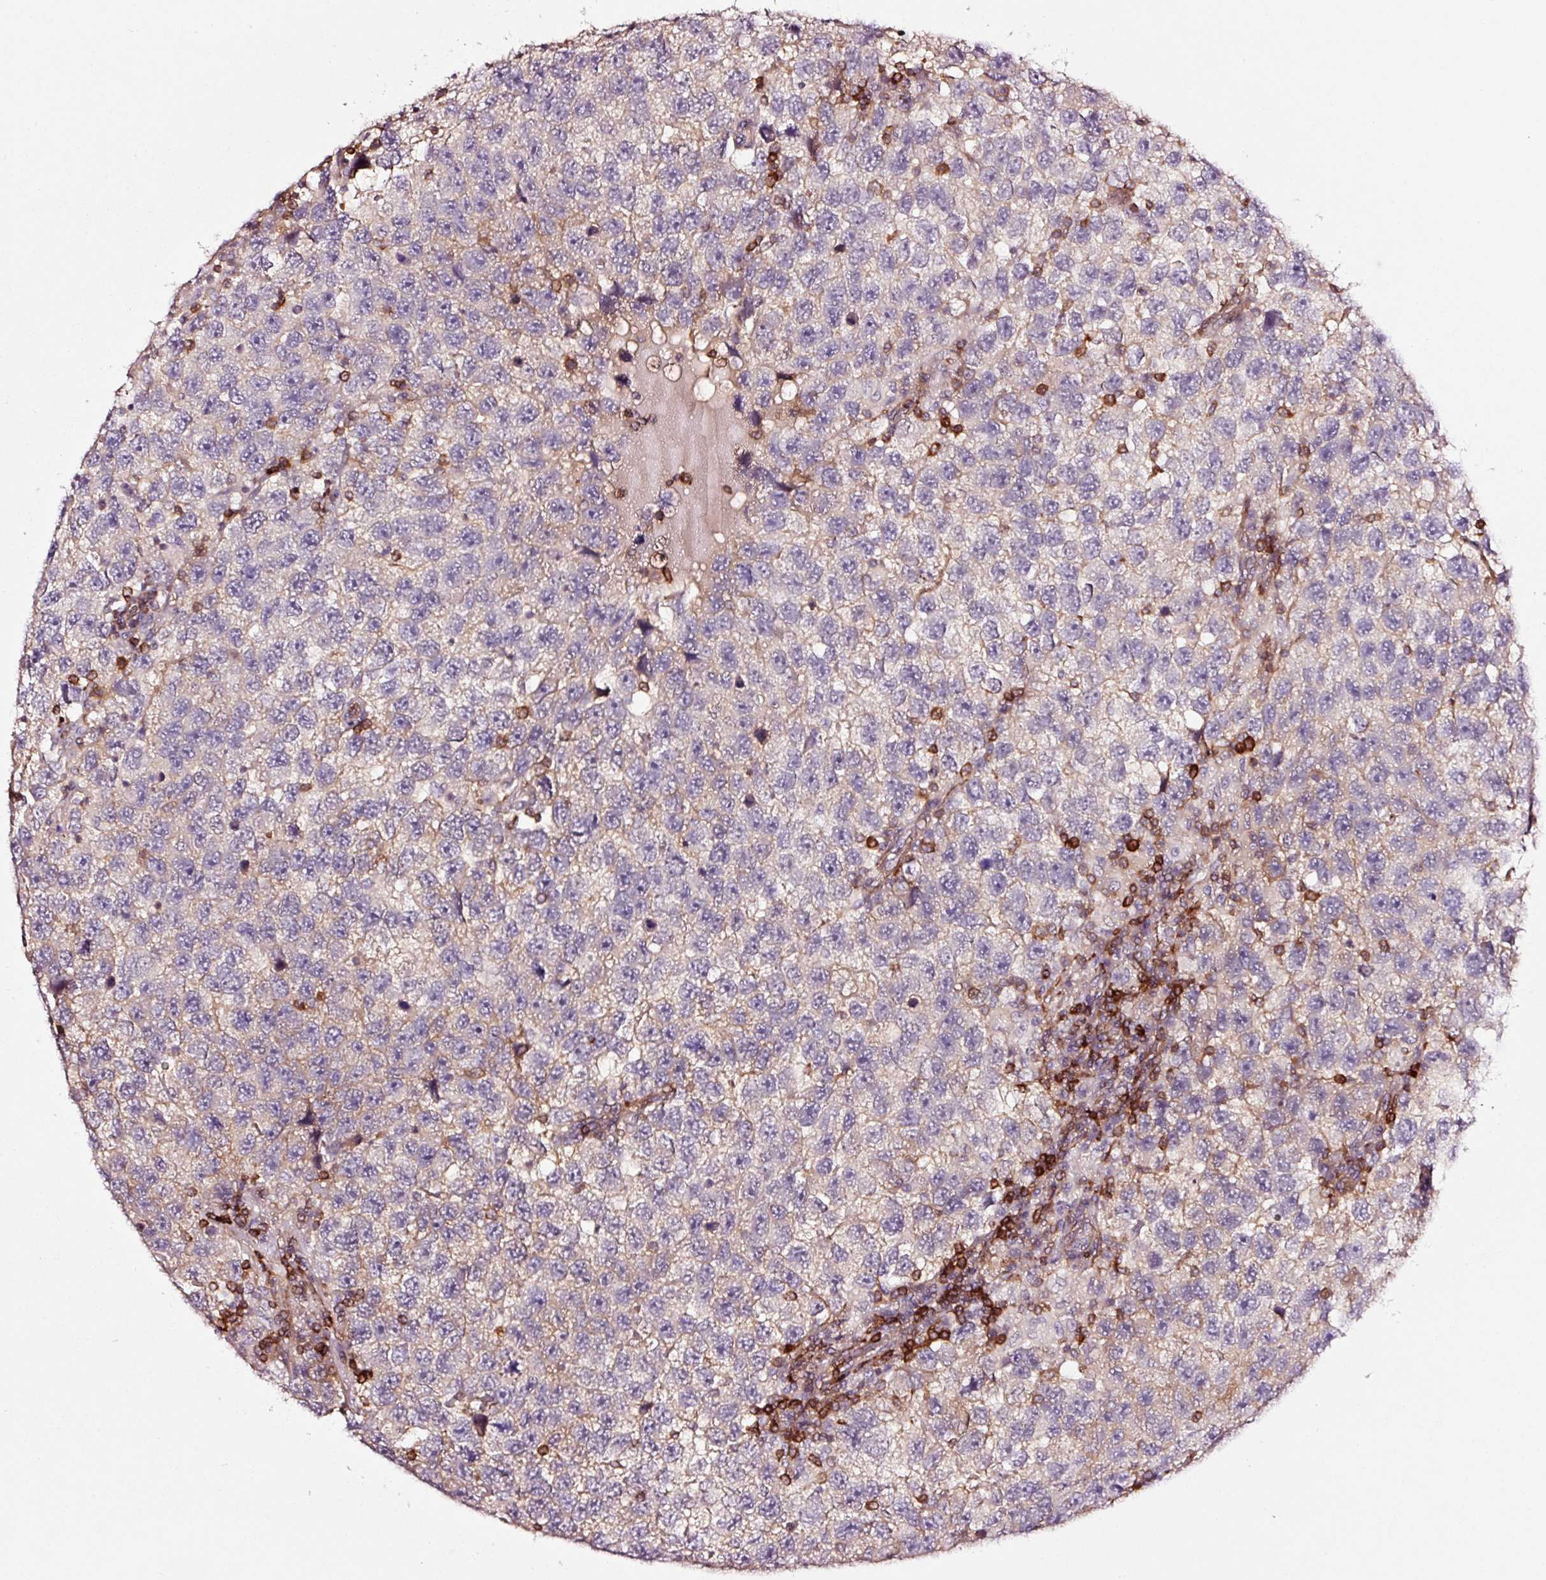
{"staining": {"intensity": "negative", "quantity": "none", "location": "none"}, "tissue": "testis cancer", "cell_type": "Tumor cells", "image_type": "cancer", "snomed": [{"axis": "morphology", "description": "Seminoma, NOS"}, {"axis": "topography", "description": "Testis"}], "caption": "Tumor cells are negative for protein expression in human seminoma (testis).", "gene": "ADD3", "patient": {"sex": "male", "age": 26}}